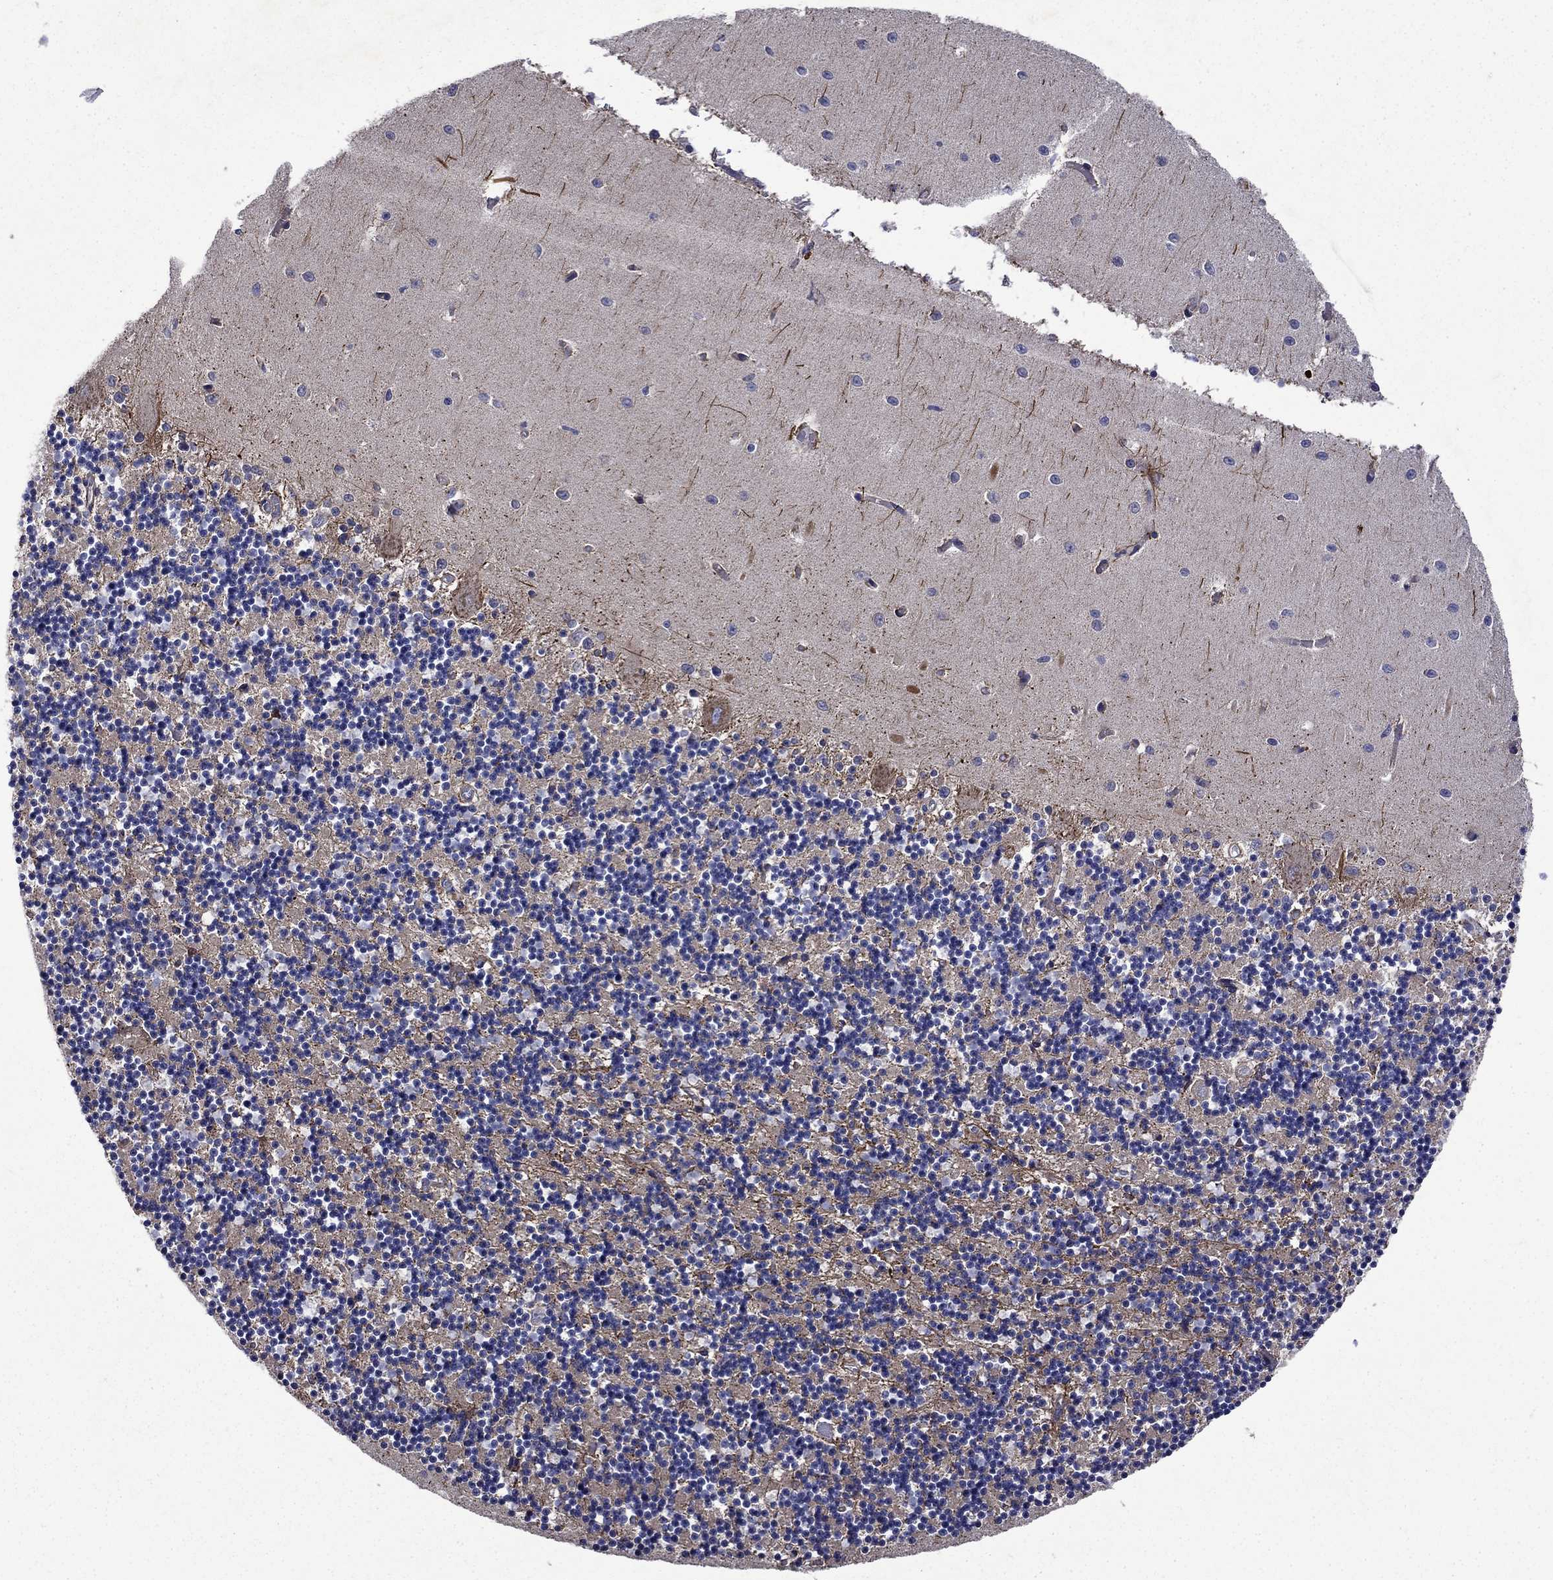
{"staining": {"intensity": "negative", "quantity": "none", "location": "none"}, "tissue": "cerebellum", "cell_type": "Cells in granular layer", "image_type": "normal", "snomed": [{"axis": "morphology", "description": "Normal tissue, NOS"}, {"axis": "topography", "description": "Cerebellum"}], "caption": "The histopathology image shows no staining of cells in granular layer in unremarkable cerebellum. Nuclei are stained in blue.", "gene": "KIF22", "patient": {"sex": "female", "age": 64}}